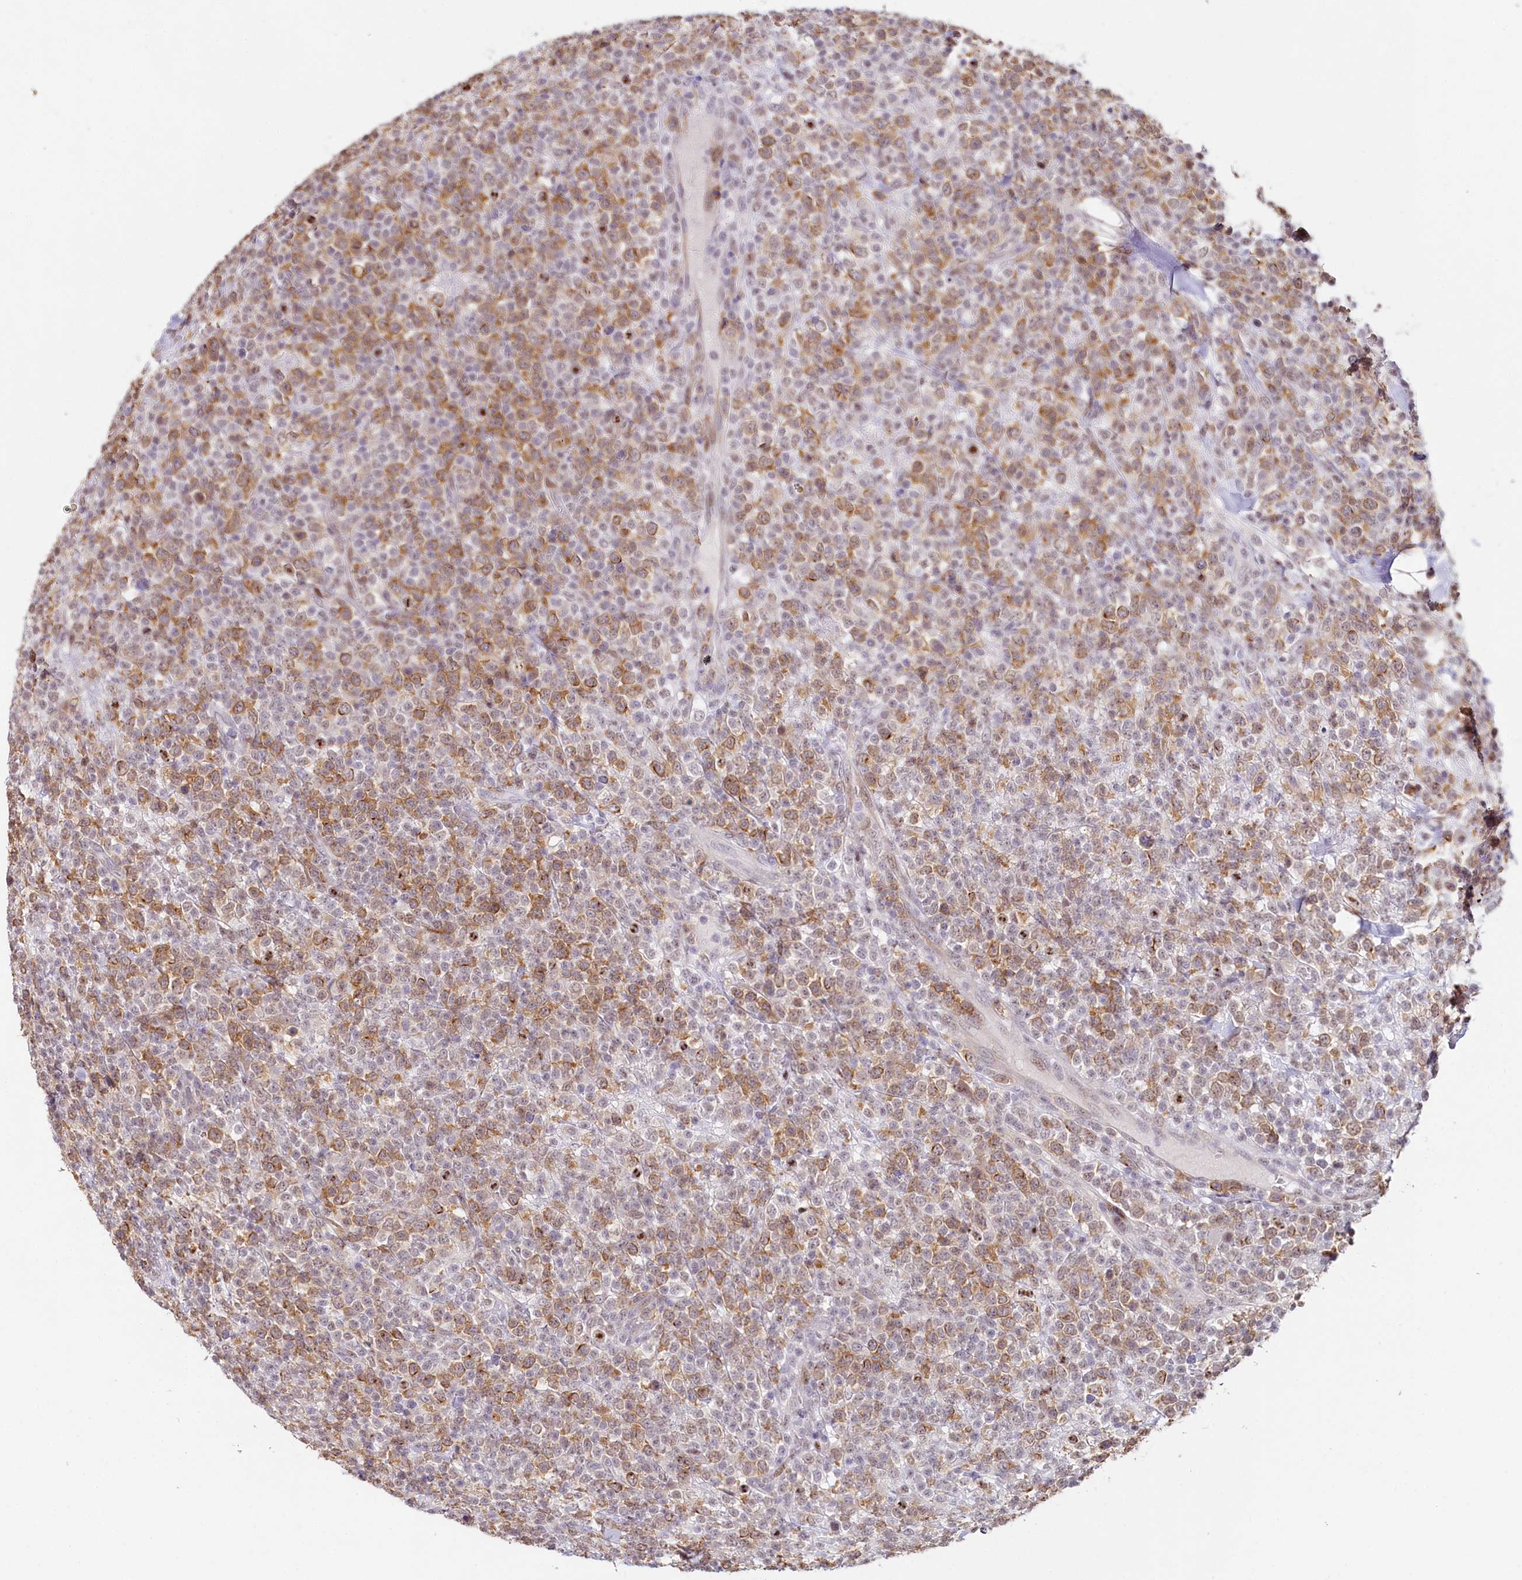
{"staining": {"intensity": "moderate", "quantity": ">75%", "location": "cytoplasmic/membranous,nuclear"}, "tissue": "lymphoma", "cell_type": "Tumor cells", "image_type": "cancer", "snomed": [{"axis": "morphology", "description": "Malignant lymphoma, non-Hodgkin's type, High grade"}, {"axis": "topography", "description": "Colon"}], "caption": "This is a micrograph of immunohistochemistry (IHC) staining of high-grade malignant lymphoma, non-Hodgkin's type, which shows moderate expression in the cytoplasmic/membranous and nuclear of tumor cells.", "gene": "HPD", "patient": {"sex": "female", "age": 53}}